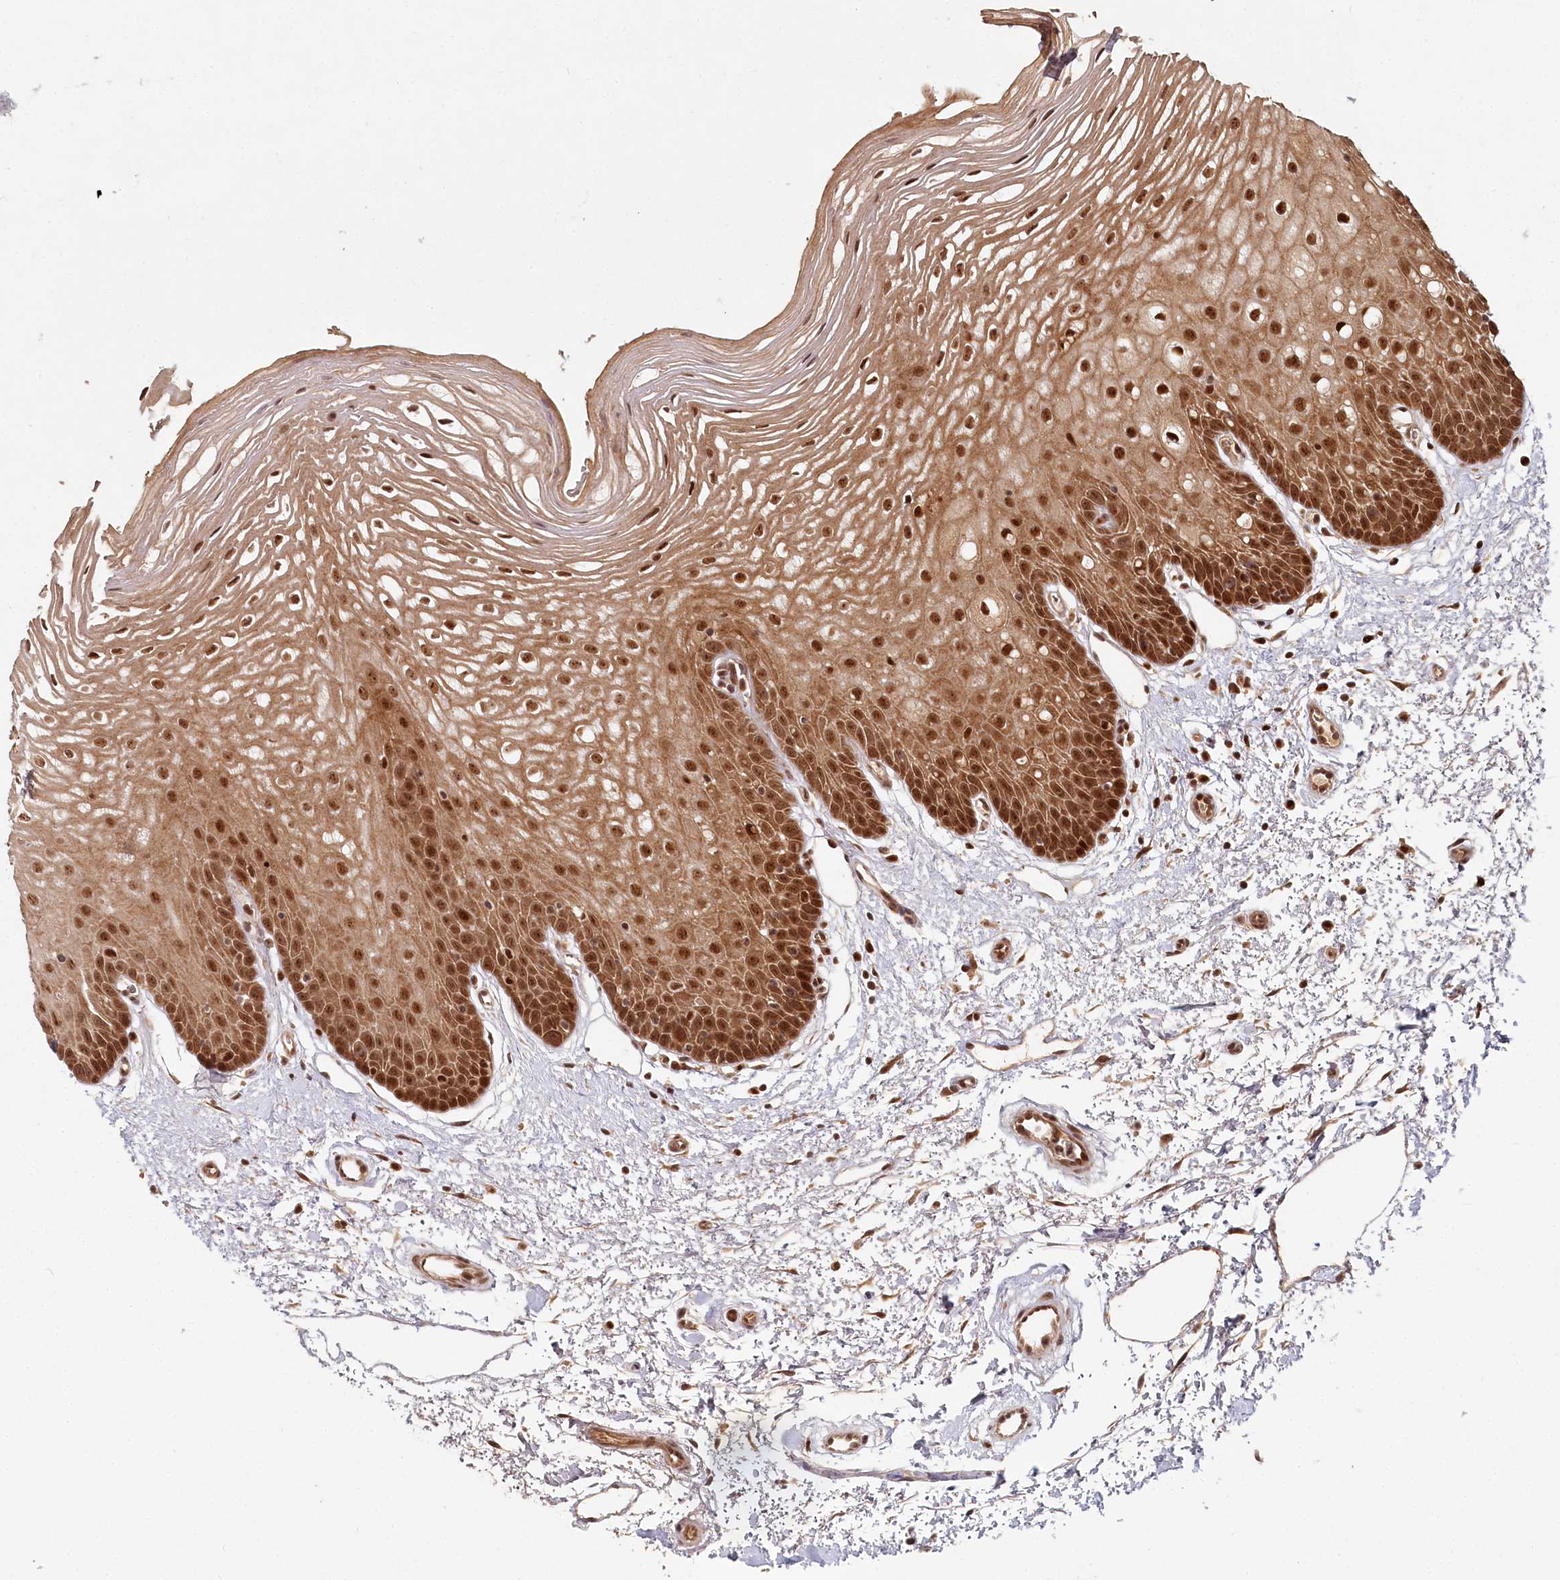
{"staining": {"intensity": "strong", "quantity": ">75%", "location": "cytoplasmic/membranous,nuclear"}, "tissue": "oral mucosa", "cell_type": "Squamous epithelial cells", "image_type": "normal", "snomed": [{"axis": "morphology", "description": "Normal tissue, NOS"}, {"axis": "topography", "description": "Oral tissue"}, {"axis": "topography", "description": "Tounge, NOS"}], "caption": "IHC of unremarkable human oral mucosa reveals high levels of strong cytoplasmic/membranous,nuclear positivity in about >75% of squamous epithelial cells.", "gene": "WAPL", "patient": {"sex": "female", "age": 73}}